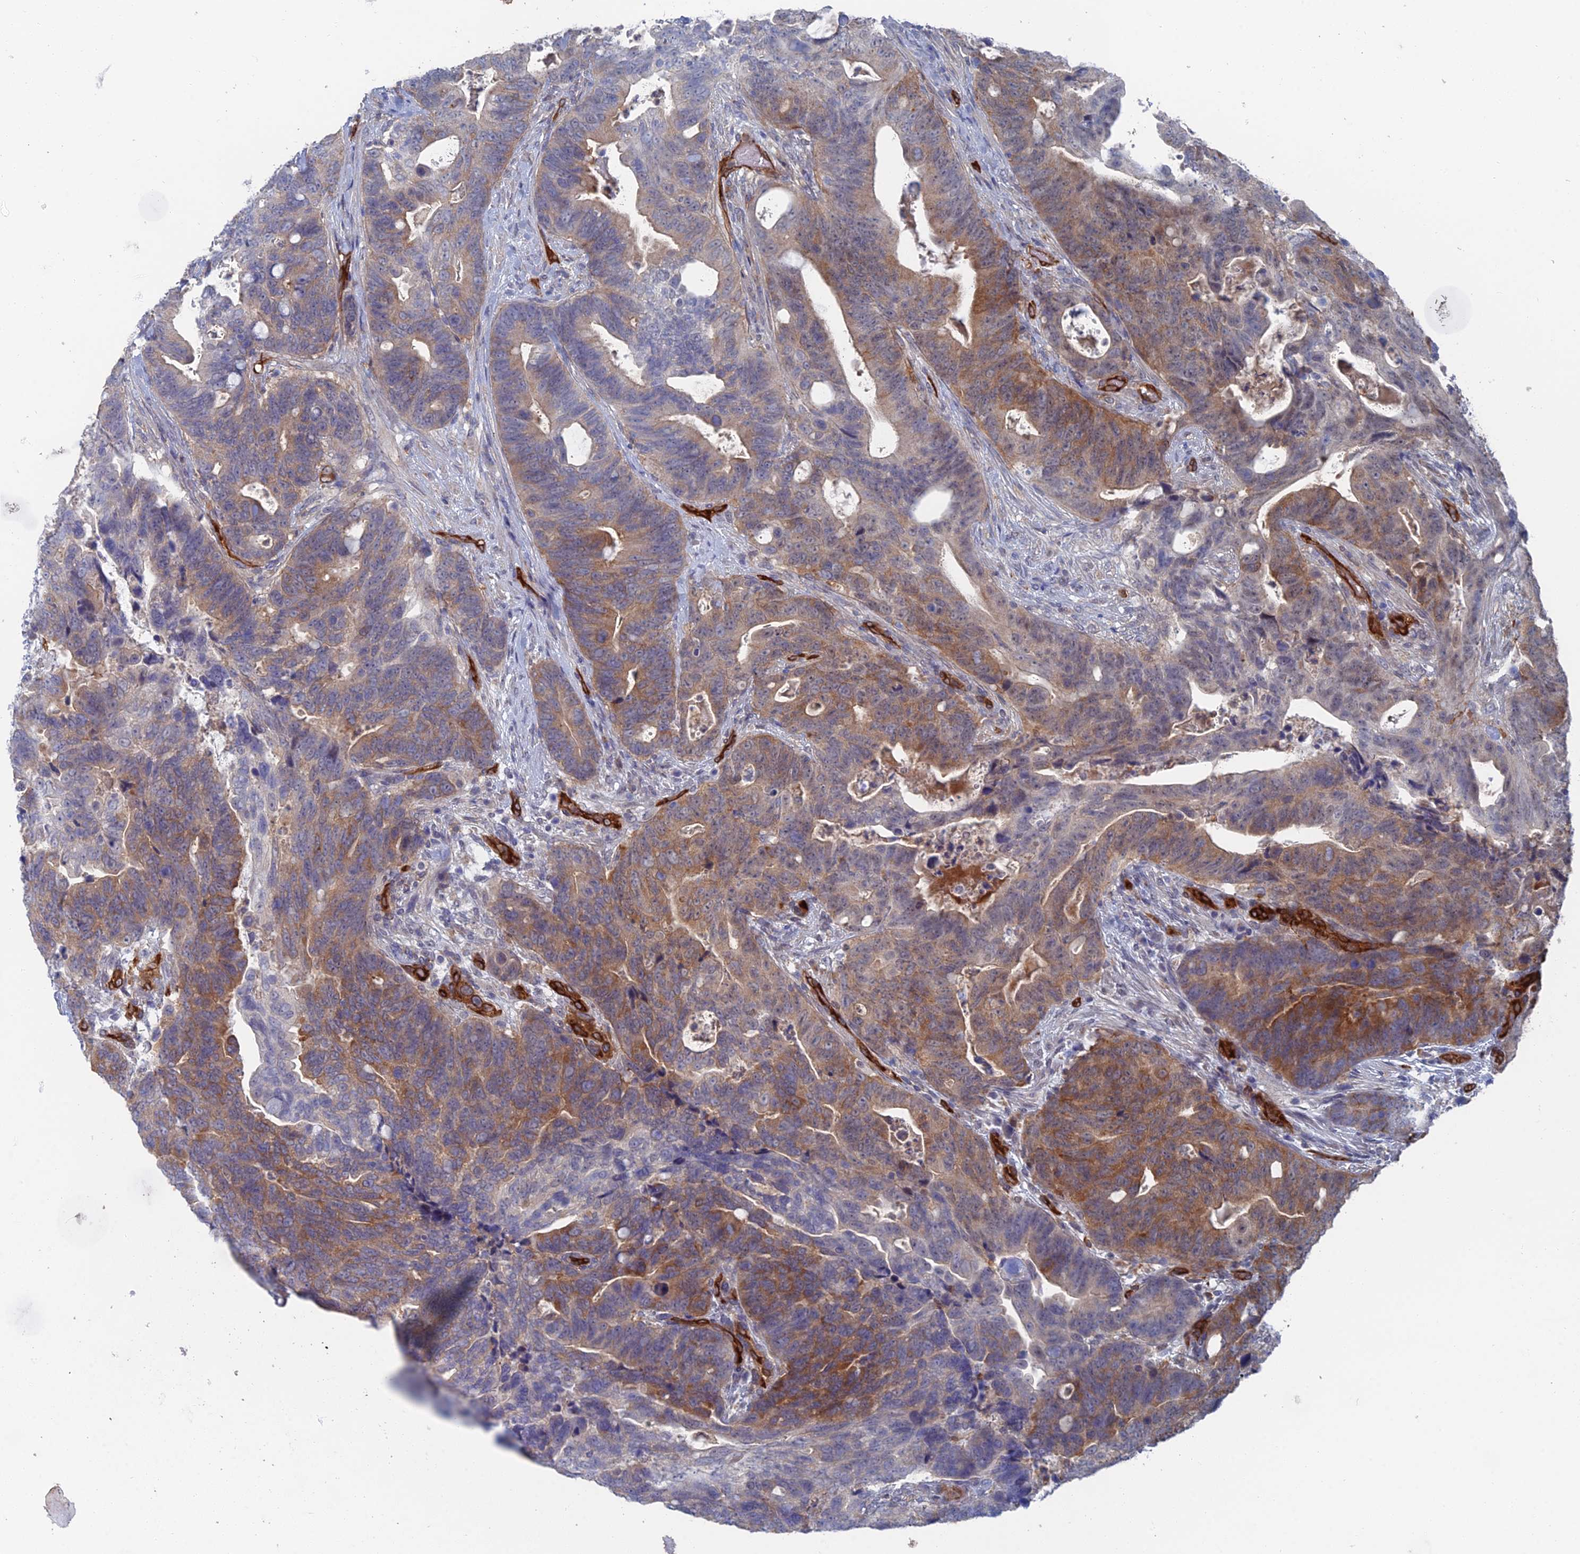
{"staining": {"intensity": "strong", "quantity": "25%-75%", "location": "cytoplasmic/membranous"}, "tissue": "colorectal cancer", "cell_type": "Tumor cells", "image_type": "cancer", "snomed": [{"axis": "morphology", "description": "Adenocarcinoma, NOS"}, {"axis": "topography", "description": "Colon"}], "caption": "This is a micrograph of IHC staining of colorectal cancer (adenocarcinoma), which shows strong positivity in the cytoplasmic/membranous of tumor cells.", "gene": "ARAP3", "patient": {"sex": "female", "age": 82}}